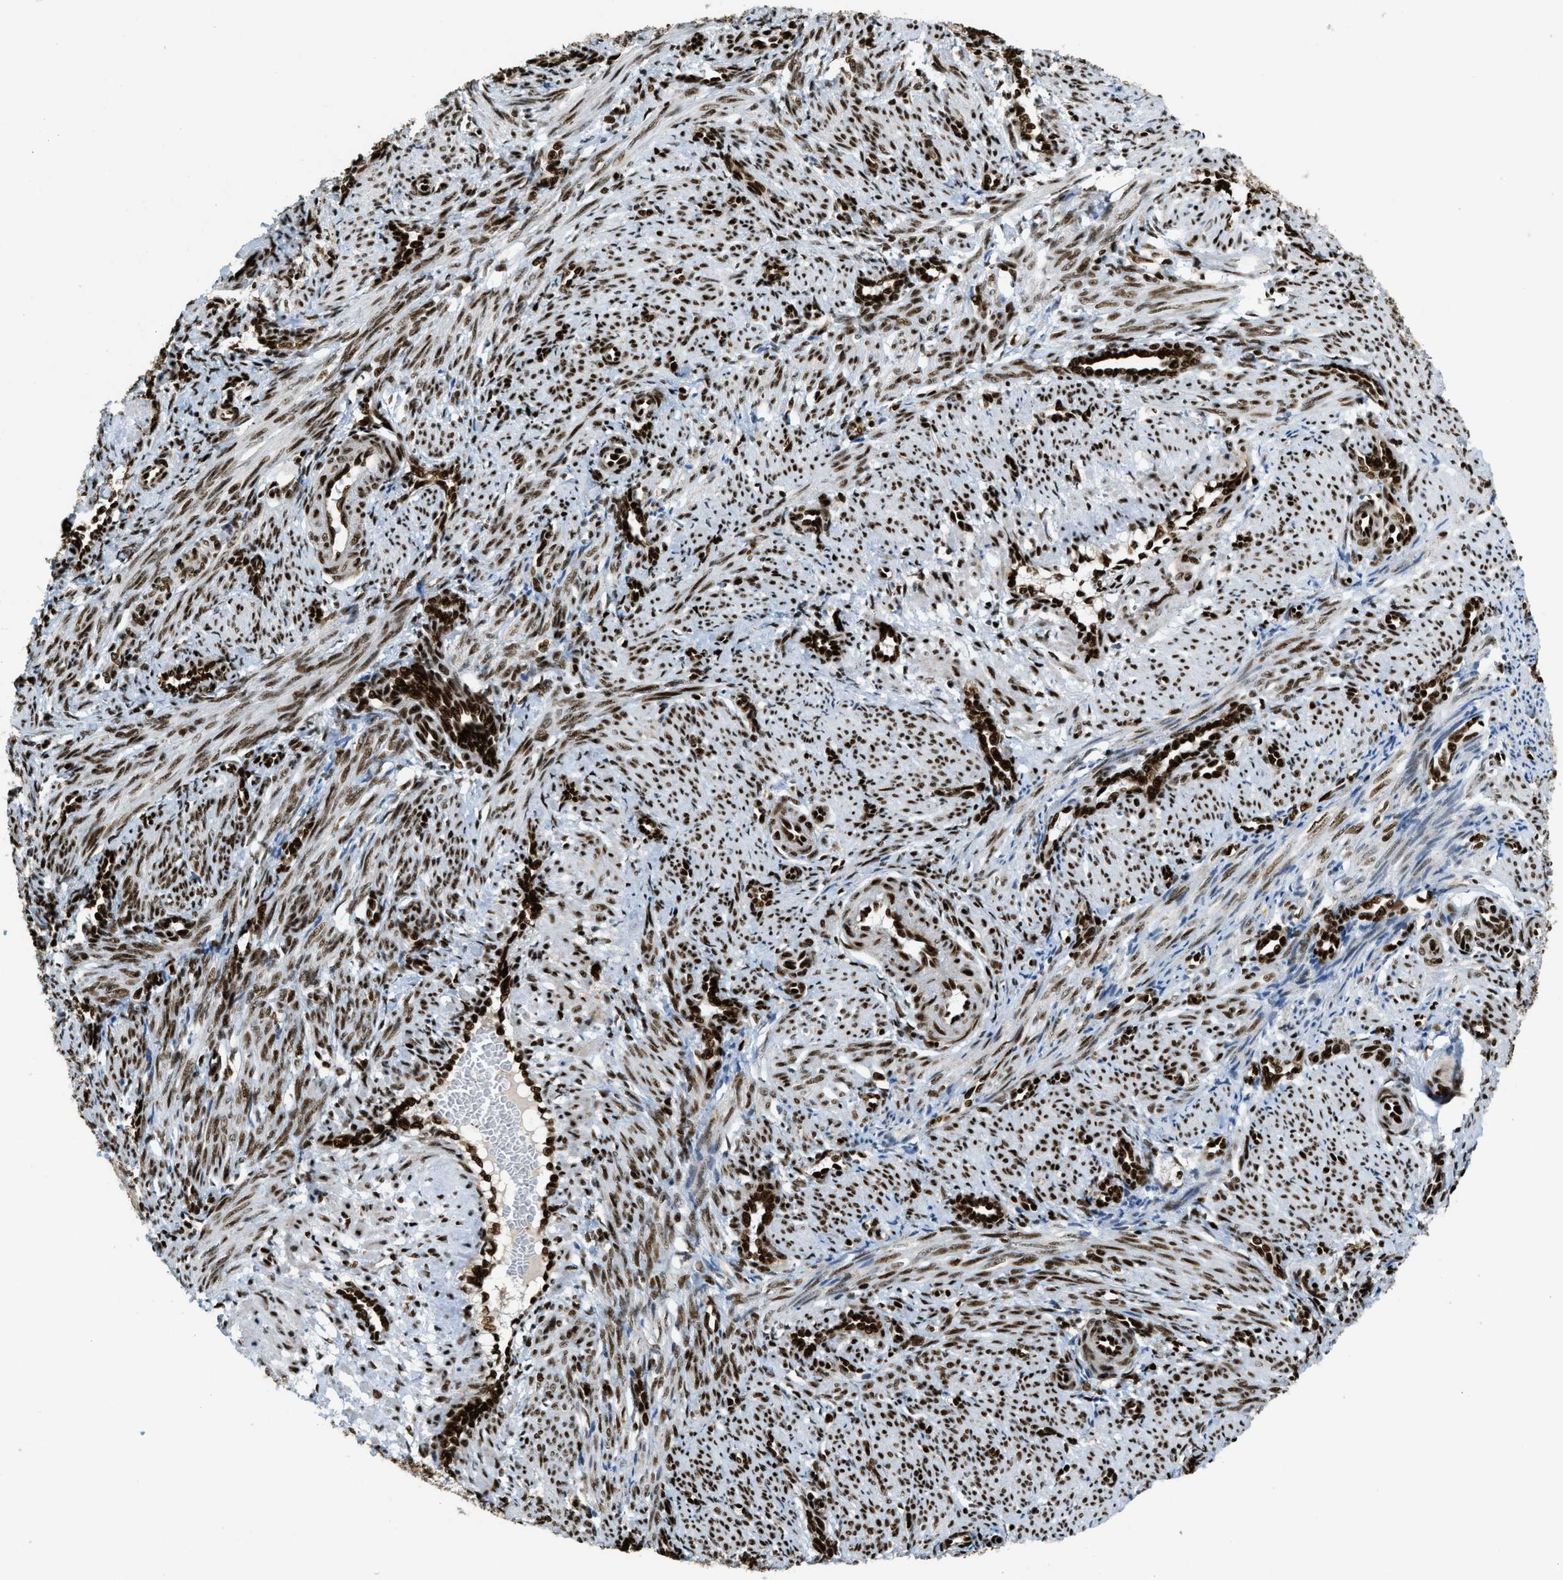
{"staining": {"intensity": "strong", "quantity": ">75%", "location": "nuclear"}, "tissue": "smooth muscle", "cell_type": "Smooth muscle cells", "image_type": "normal", "snomed": [{"axis": "morphology", "description": "Normal tissue, NOS"}, {"axis": "topography", "description": "Endometrium"}], "caption": "Immunohistochemistry photomicrograph of normal human smooth muscle stained for a protein (brown), which exhibits high levels of strong nuclear staining in about >75% of smooth muscle cells.", "gene": "GABPB1", "patient": {"sex": "female", "age": 33}}